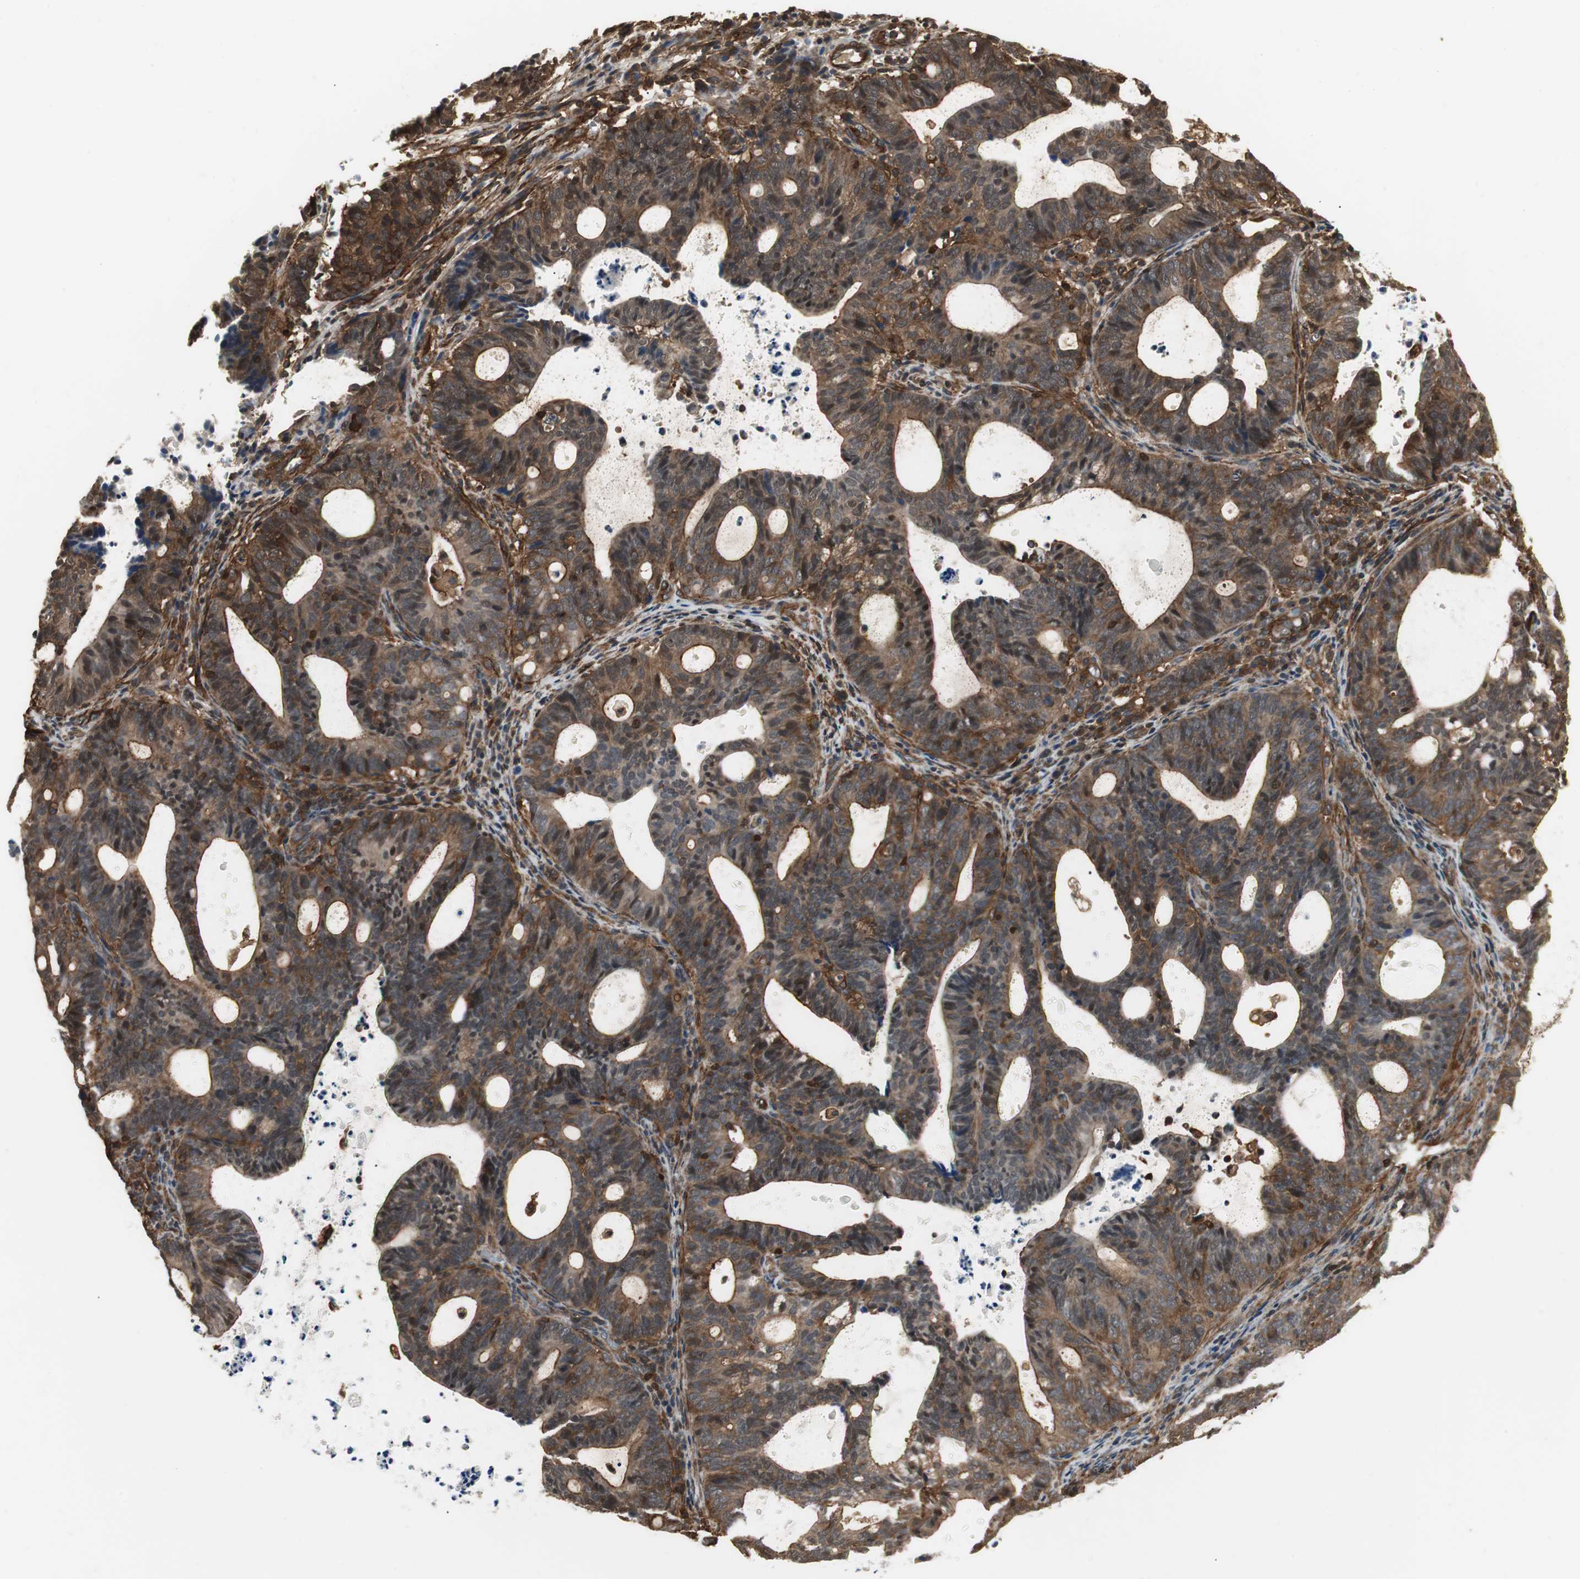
{"staining": {"intensity": "moderate", "quantity": ">75%", "location": "cytoplasmic/membranous"}, "tissue": "endometrial cancer", "cell_type": "Tumor cells", "image_type": "cancer", "snomed": [{"axis": "morphology", "description": "Adenocarcinoma, NOS"}, {"axis": "topography", "description": "Uterus"}], "caption": "Adenocarcinoma (endometrial) tissue demonstrates moderate cytoplasmic/membranous expression in approximately >75% of tumor cells", "gene": "PTPN11", "patient": {"sex": "female", "age": 83}}